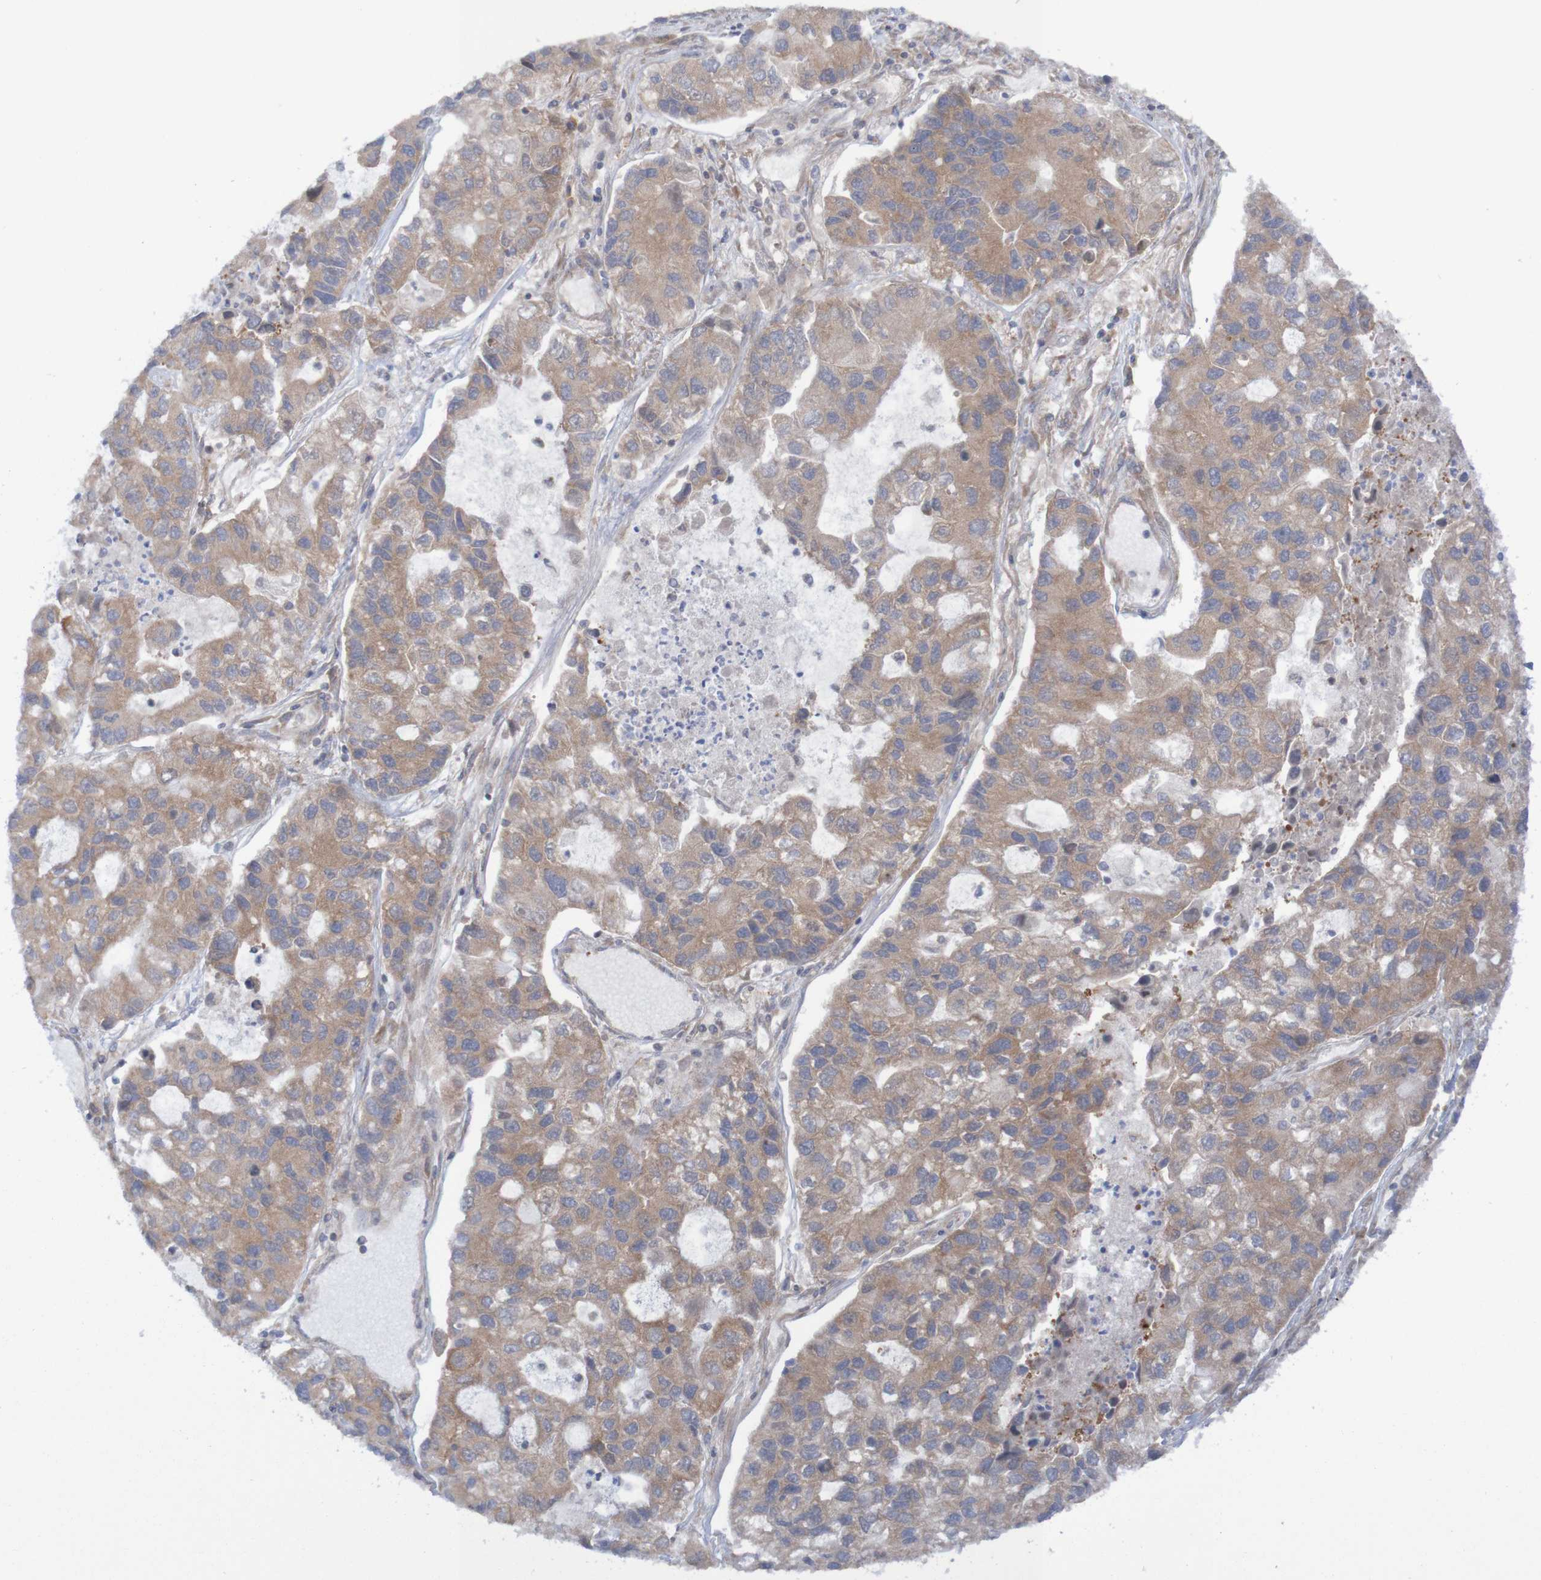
{"staining": {"intensity": "moderate", "quantity": "<25%", "location": "cytoplasmic/membranous"}, "tissue": "lung cancer", "cell_type": "Tumor cells", "image_type": "cancer", "snomed": [{"axis": "morphology", "description": "Adenocarcinoma, NOS"}, {"axis": "topography", "description": "Lung"}], "caption": "High-power microscopy captured an immunohistochemistry (IHC) image of lung adenocarcinoma, revealing moderate cytoplasmic/membranous positivity in about <25% of tumor cells.", "gene": "LRRC47", "patient": {"sex": "female", "age": 51}}